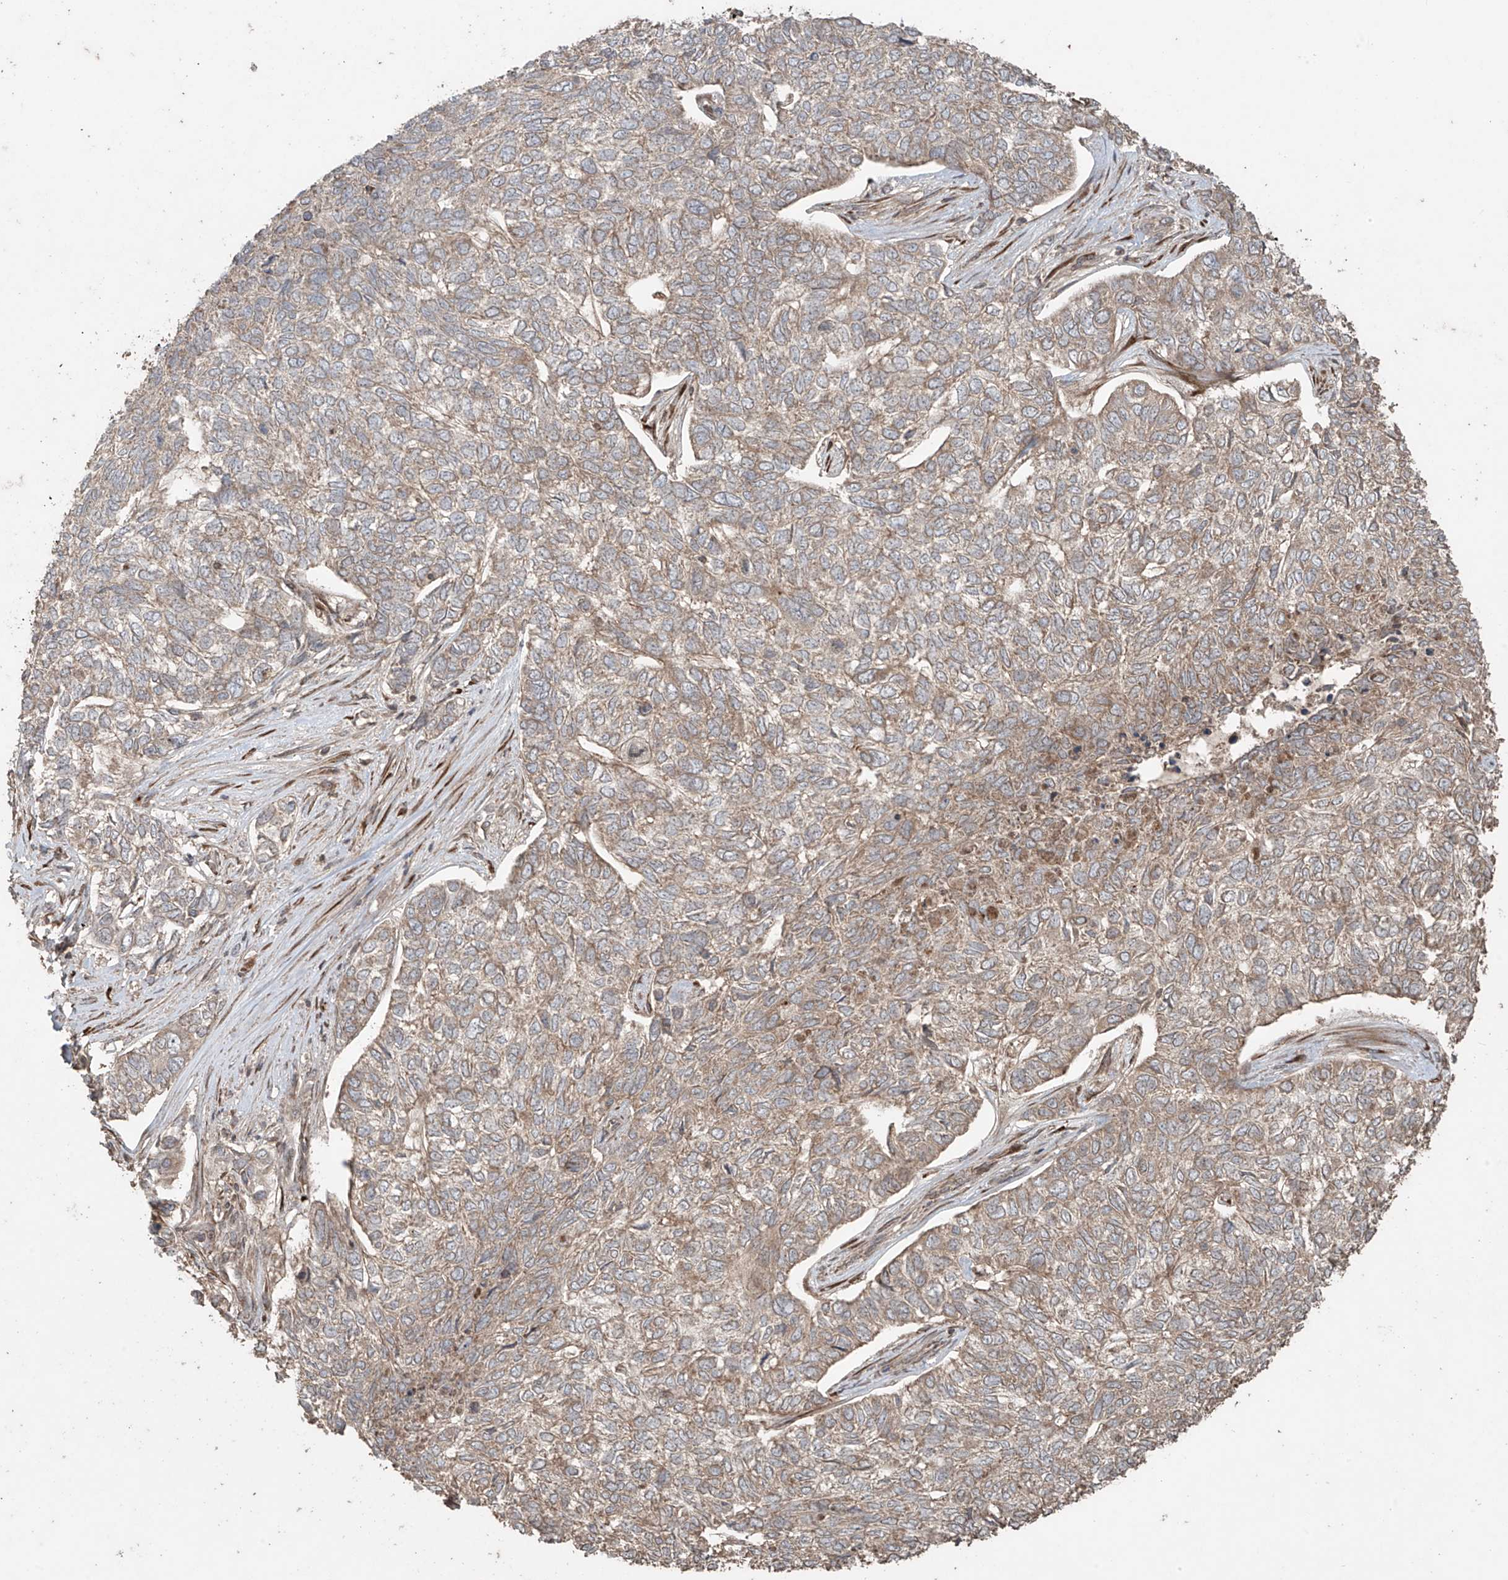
{"staining": {"intensity": "weak", "quantity": ">75%", "location": "cytoplasmic/membranous"}, "tissue": "skin cancer", "cell_type": "Tumor cells", "image_type": "cancer", "snomed": [{"axis": "morphology", "description": "Basal cell carcinoma"}, {"axis": "topography", "description": "Skin"}], "caption": "A photomicrograph showing weak cytoplasmic/membranous positivity in approximately >75% of tumor cells in skin cancer (basal cell carcinoma), as visualized by brown immunohistochemical staining.", "gene": "PGPEP1", "patient": {"sex": "female", "age": 65}}